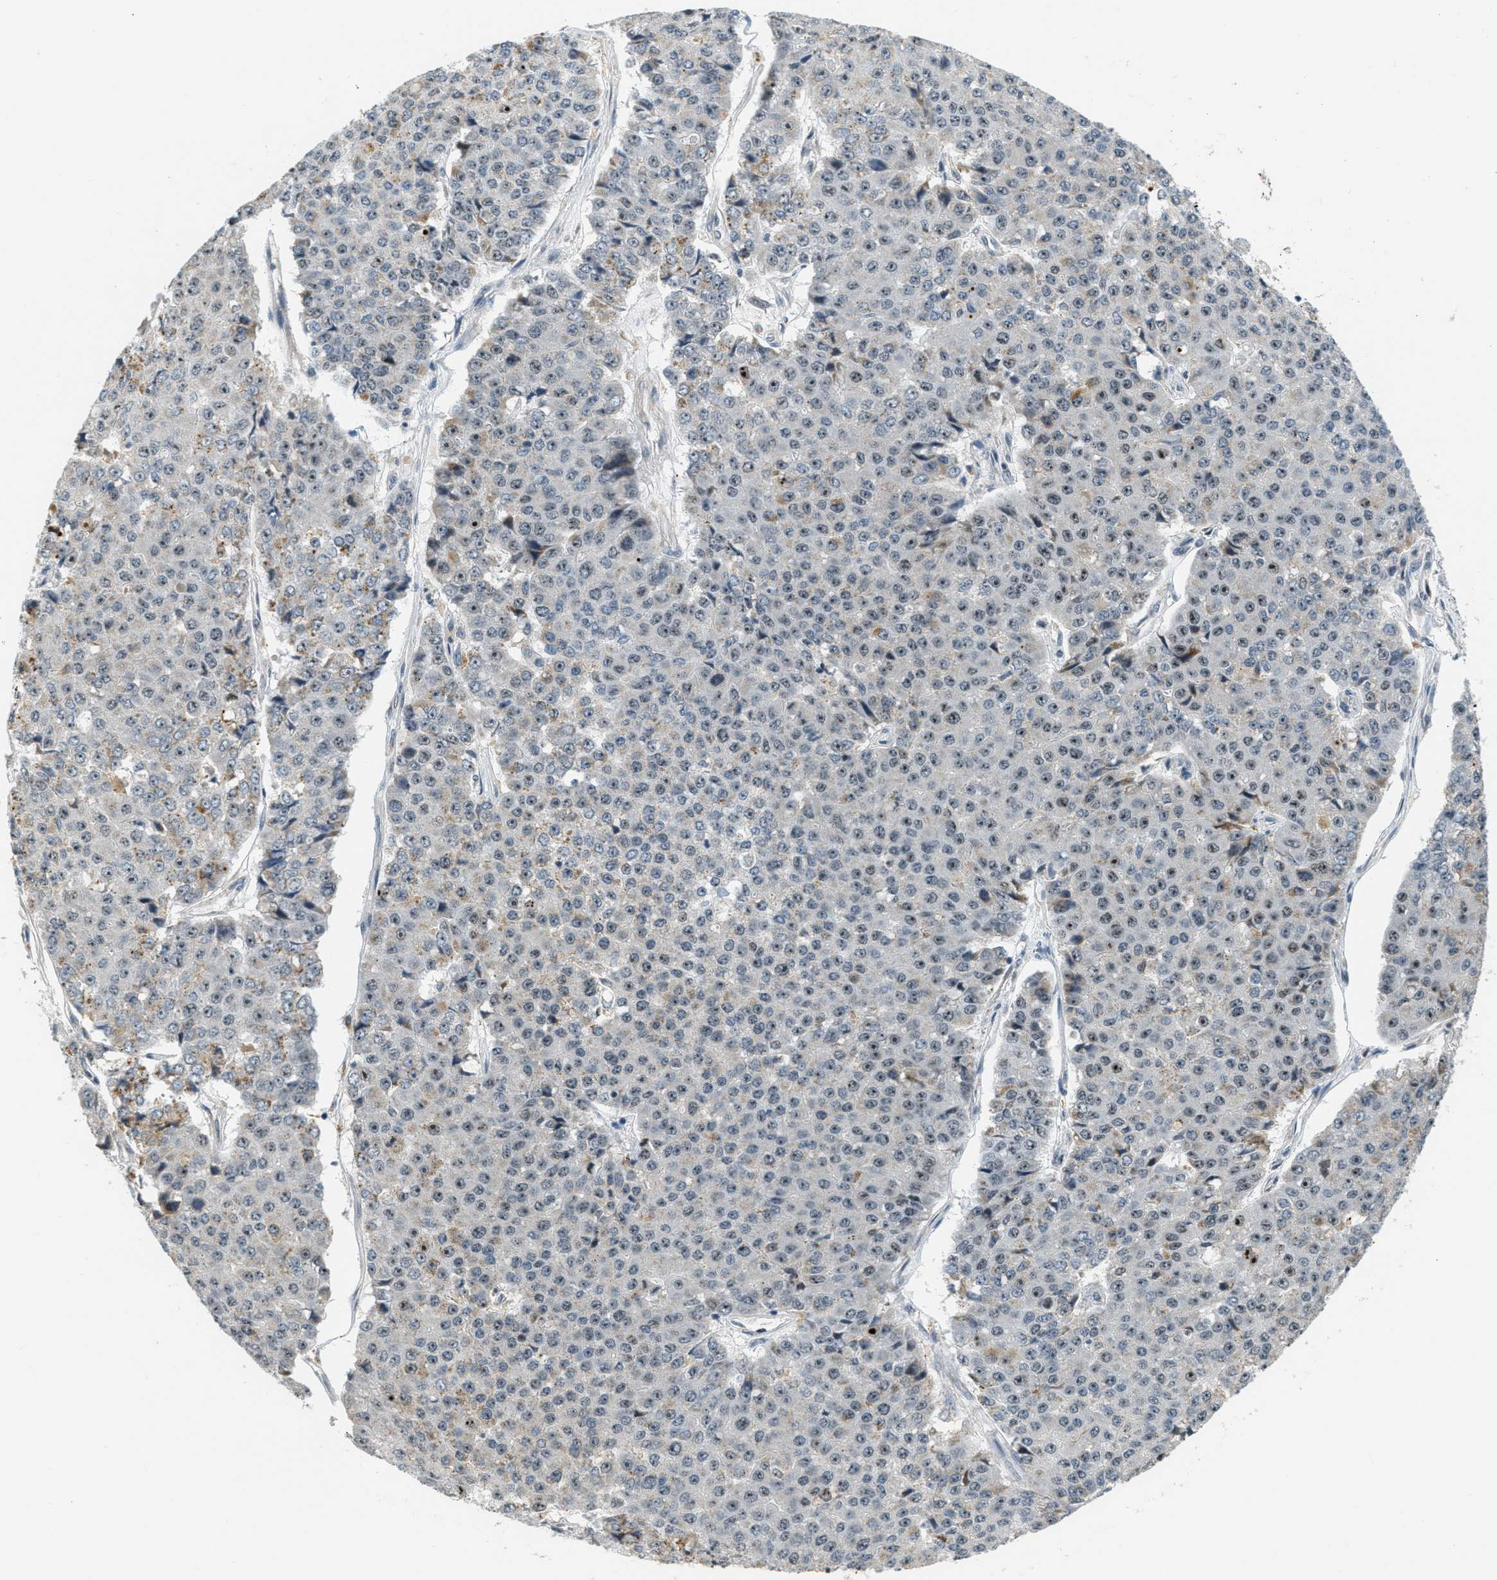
{"staining": {"intensity": "weak", "quantity": "25%-75%", "location": "nuclear"}, "tissue": "pancreatic cancer", "cell_type": "Tumor cells", "image_type": "cancer", "snomed": [{"axis": "morphology", "description": "Adenocarcinoma, NOS"}, {"axis": "topography", "description": "Pancreas"}], "caption": "Immunohistochemistry of human pancreatic adenocarcinoma exhibits low levels of weak nuclear positivity in about 25%-75% of tumor cells.", "gene": "DDX47", "patient": {"sex": "male", "age": 50}}